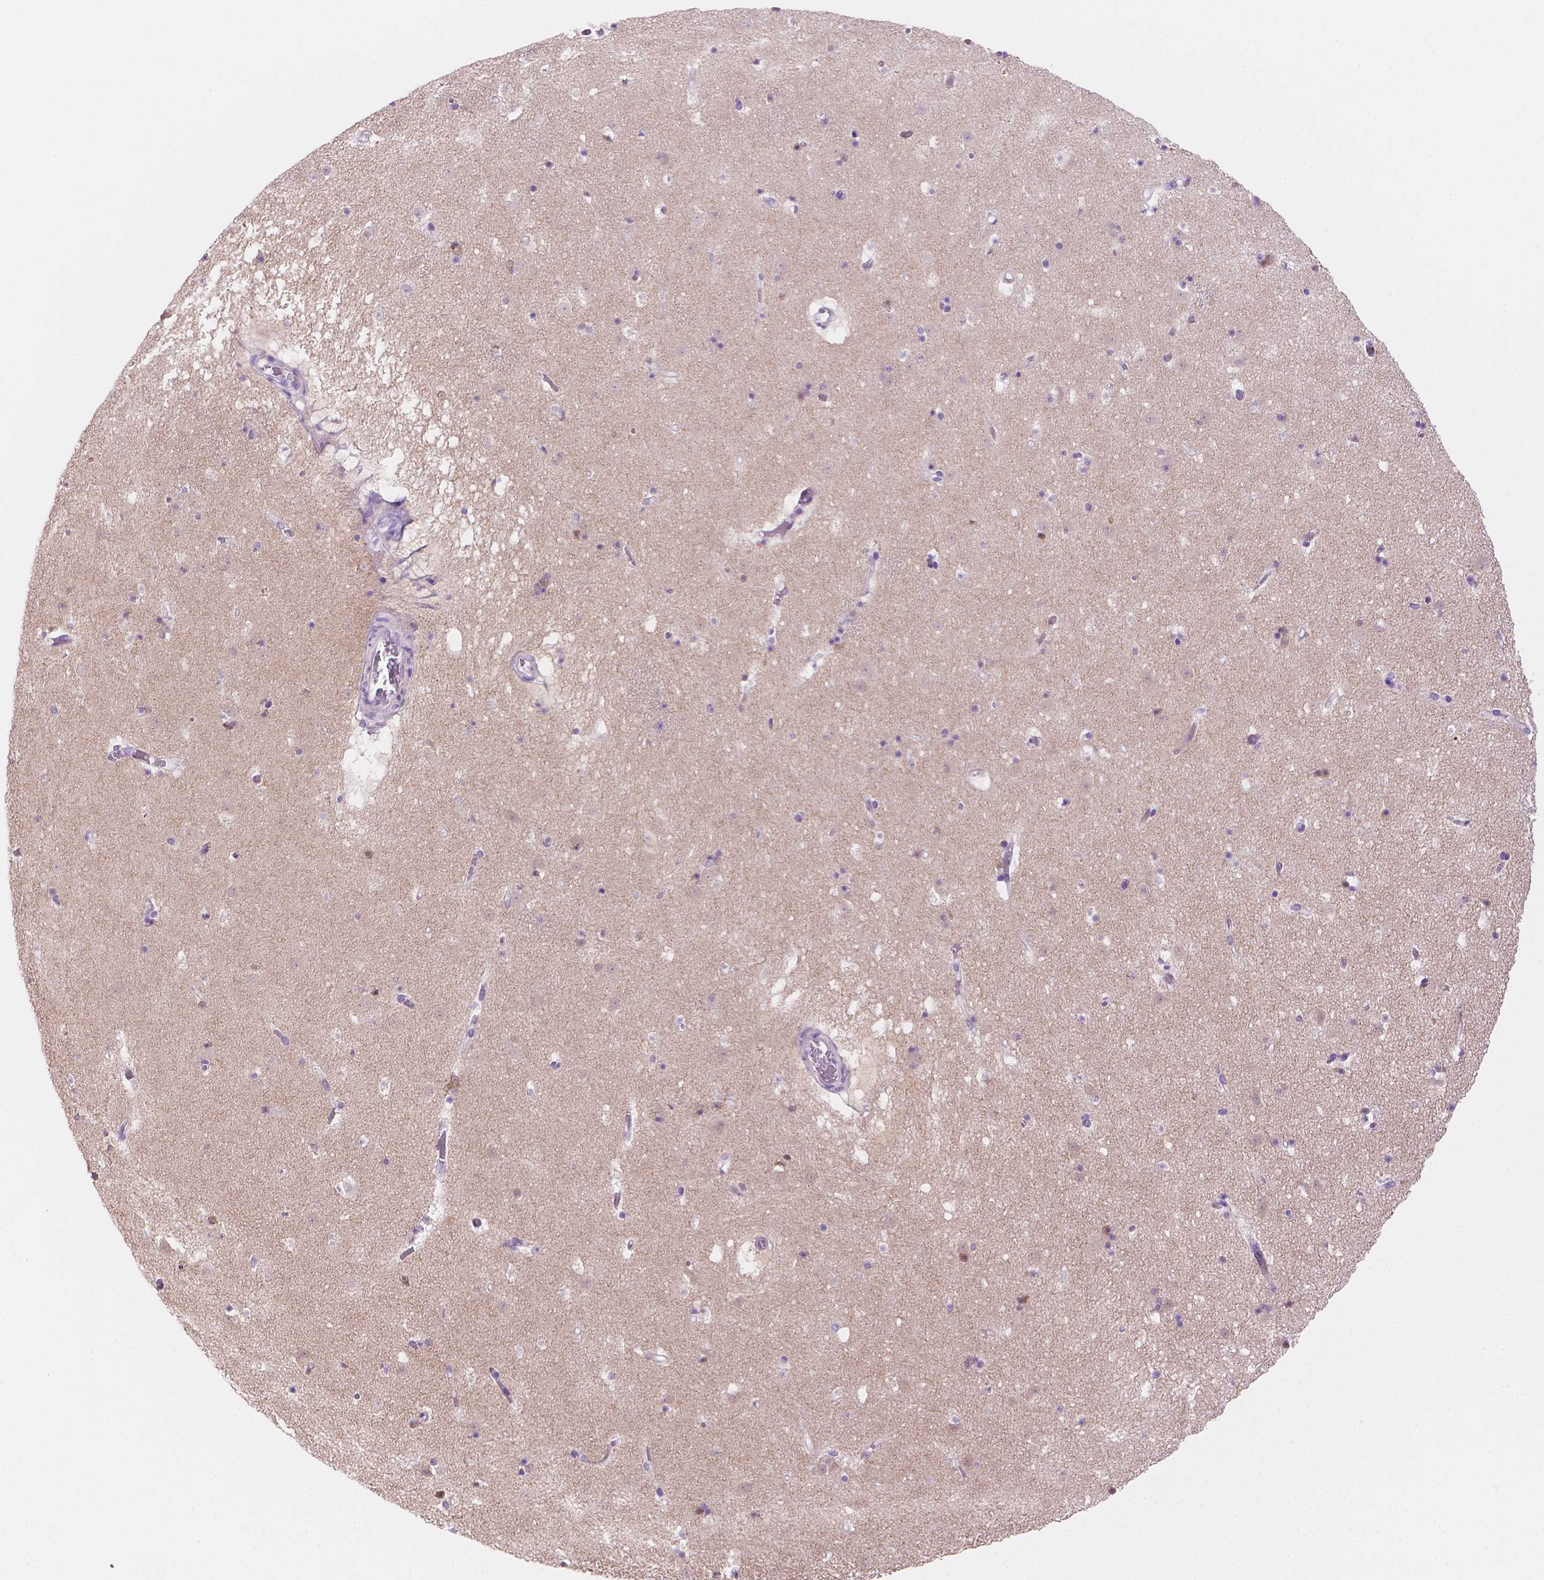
{"staining": {"intensity": "negative", "quantity": "none", "location": "none"}, "tissue": "caudate", "cell_type": "Glial cells", "image_type": "normal", "snomed": [{"axis": "morphology", "description": "Normal tissue, NOS"}, {"axis": "topography", "description": "Lateral ventricle wall"}], "caption": "An image of caudate stained for a protein shows no brown staining in glial cells. (DAB IHC visualized using brightfield microscopy, high magnification).", "gene": "AMMECR1L", "patient": {"sex": "female", "age": 42}}